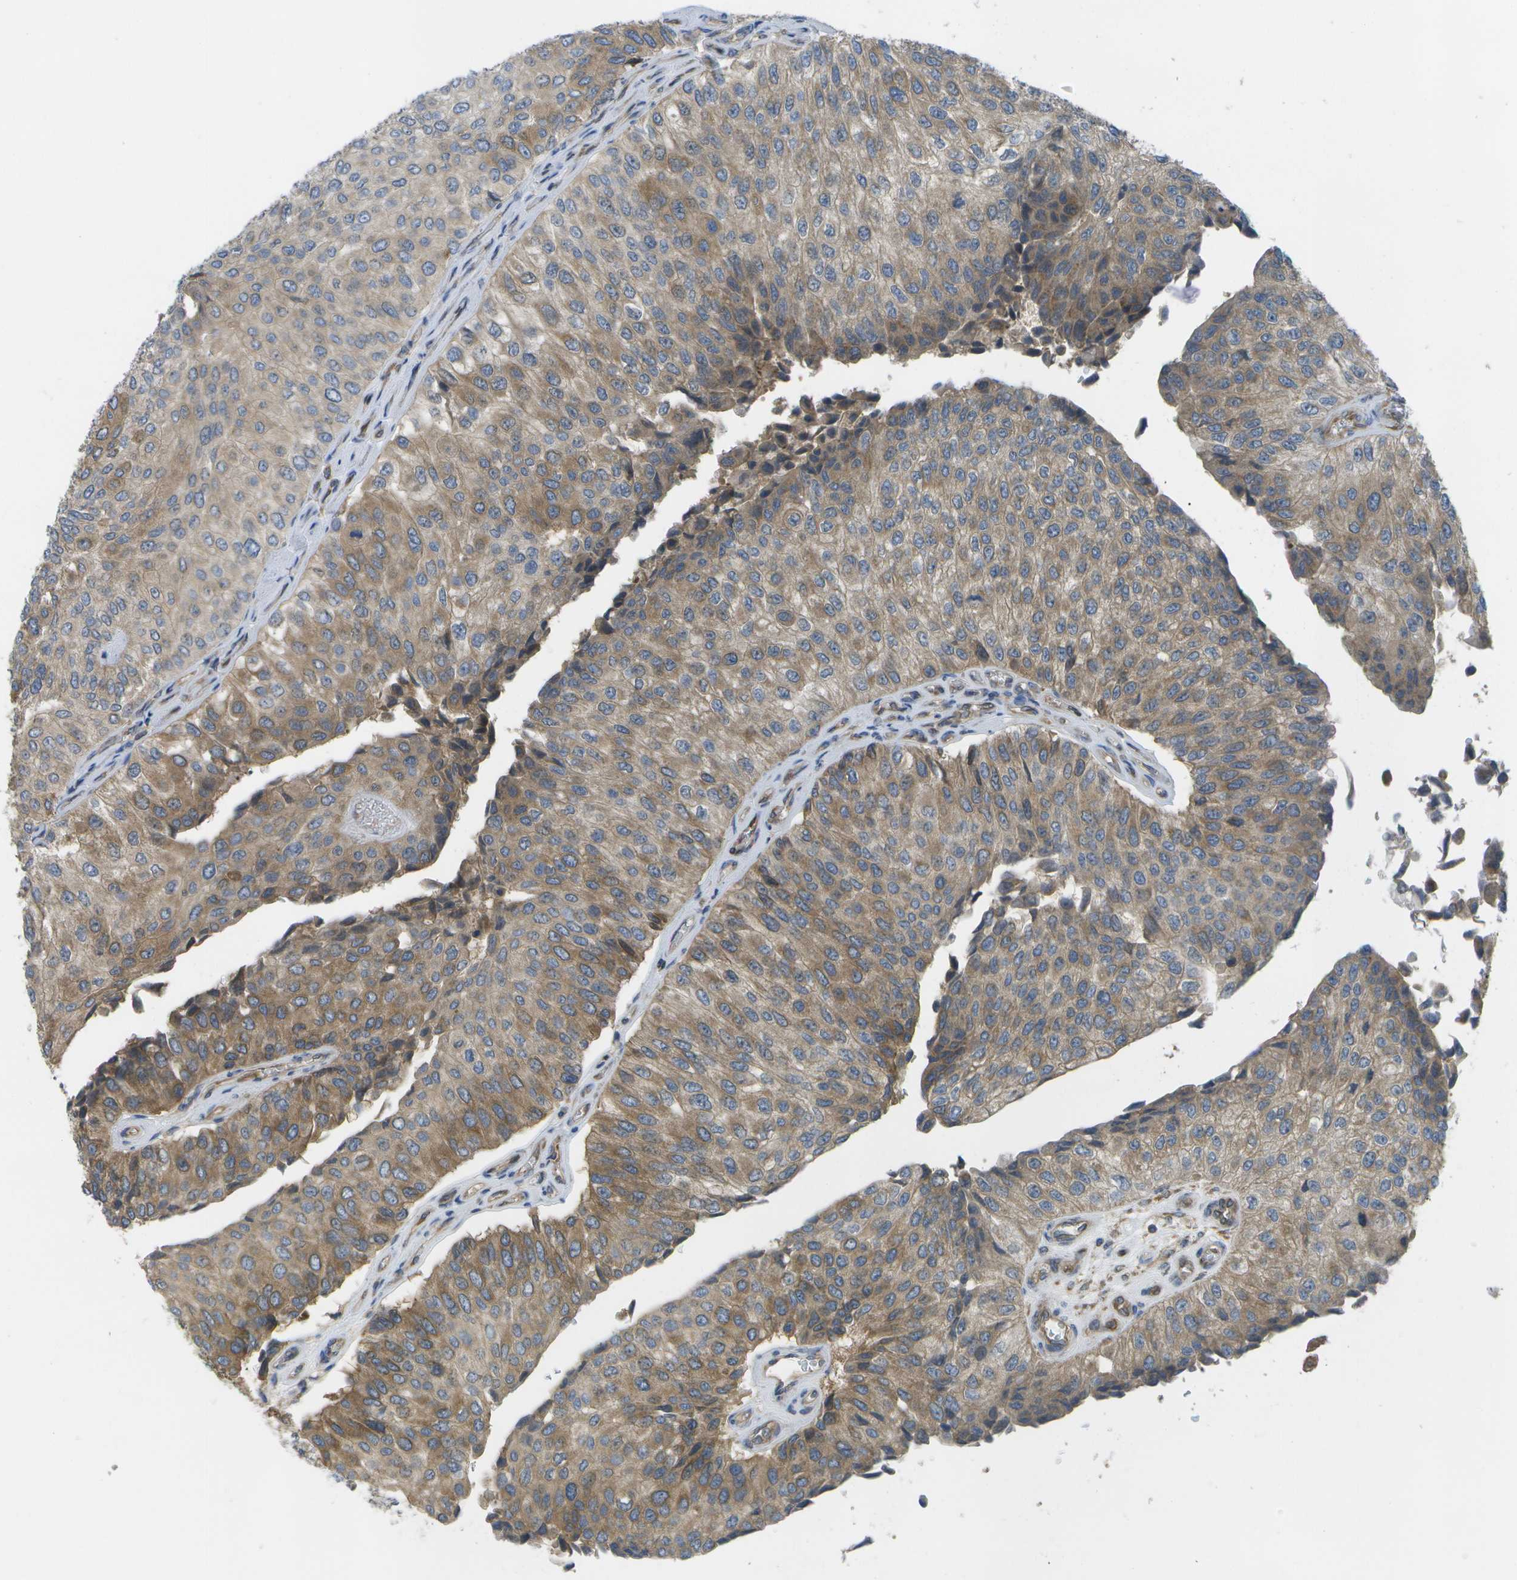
{"staining": {"intensity": "moderate", "quantity": ">75%", "location": "cytoplasmic/membranous"}, "tissue": "urothelial cancer", "cell_type": "Tumor cells", "image_type": "cancer", "snomed": [{"axis": "morphology", "description": "Urothelial carcinoma, High grade"}, {"axis": "topography", "description": "Kidney"}, {"axis": "topography", "description": "Urinary bladder"}], "caption": "IHC image of neoplastic tissue: human urothelial cancer stained using immunohistochemistry demonstrates medium levels of moderate protein expression localized specifically in the cytoplasmic/membranous of tumor cells, appearing as a cytoplasmic/membranous brown color.", "gene": "DPM3", "patient": {"sex": "male", "age": 77}}